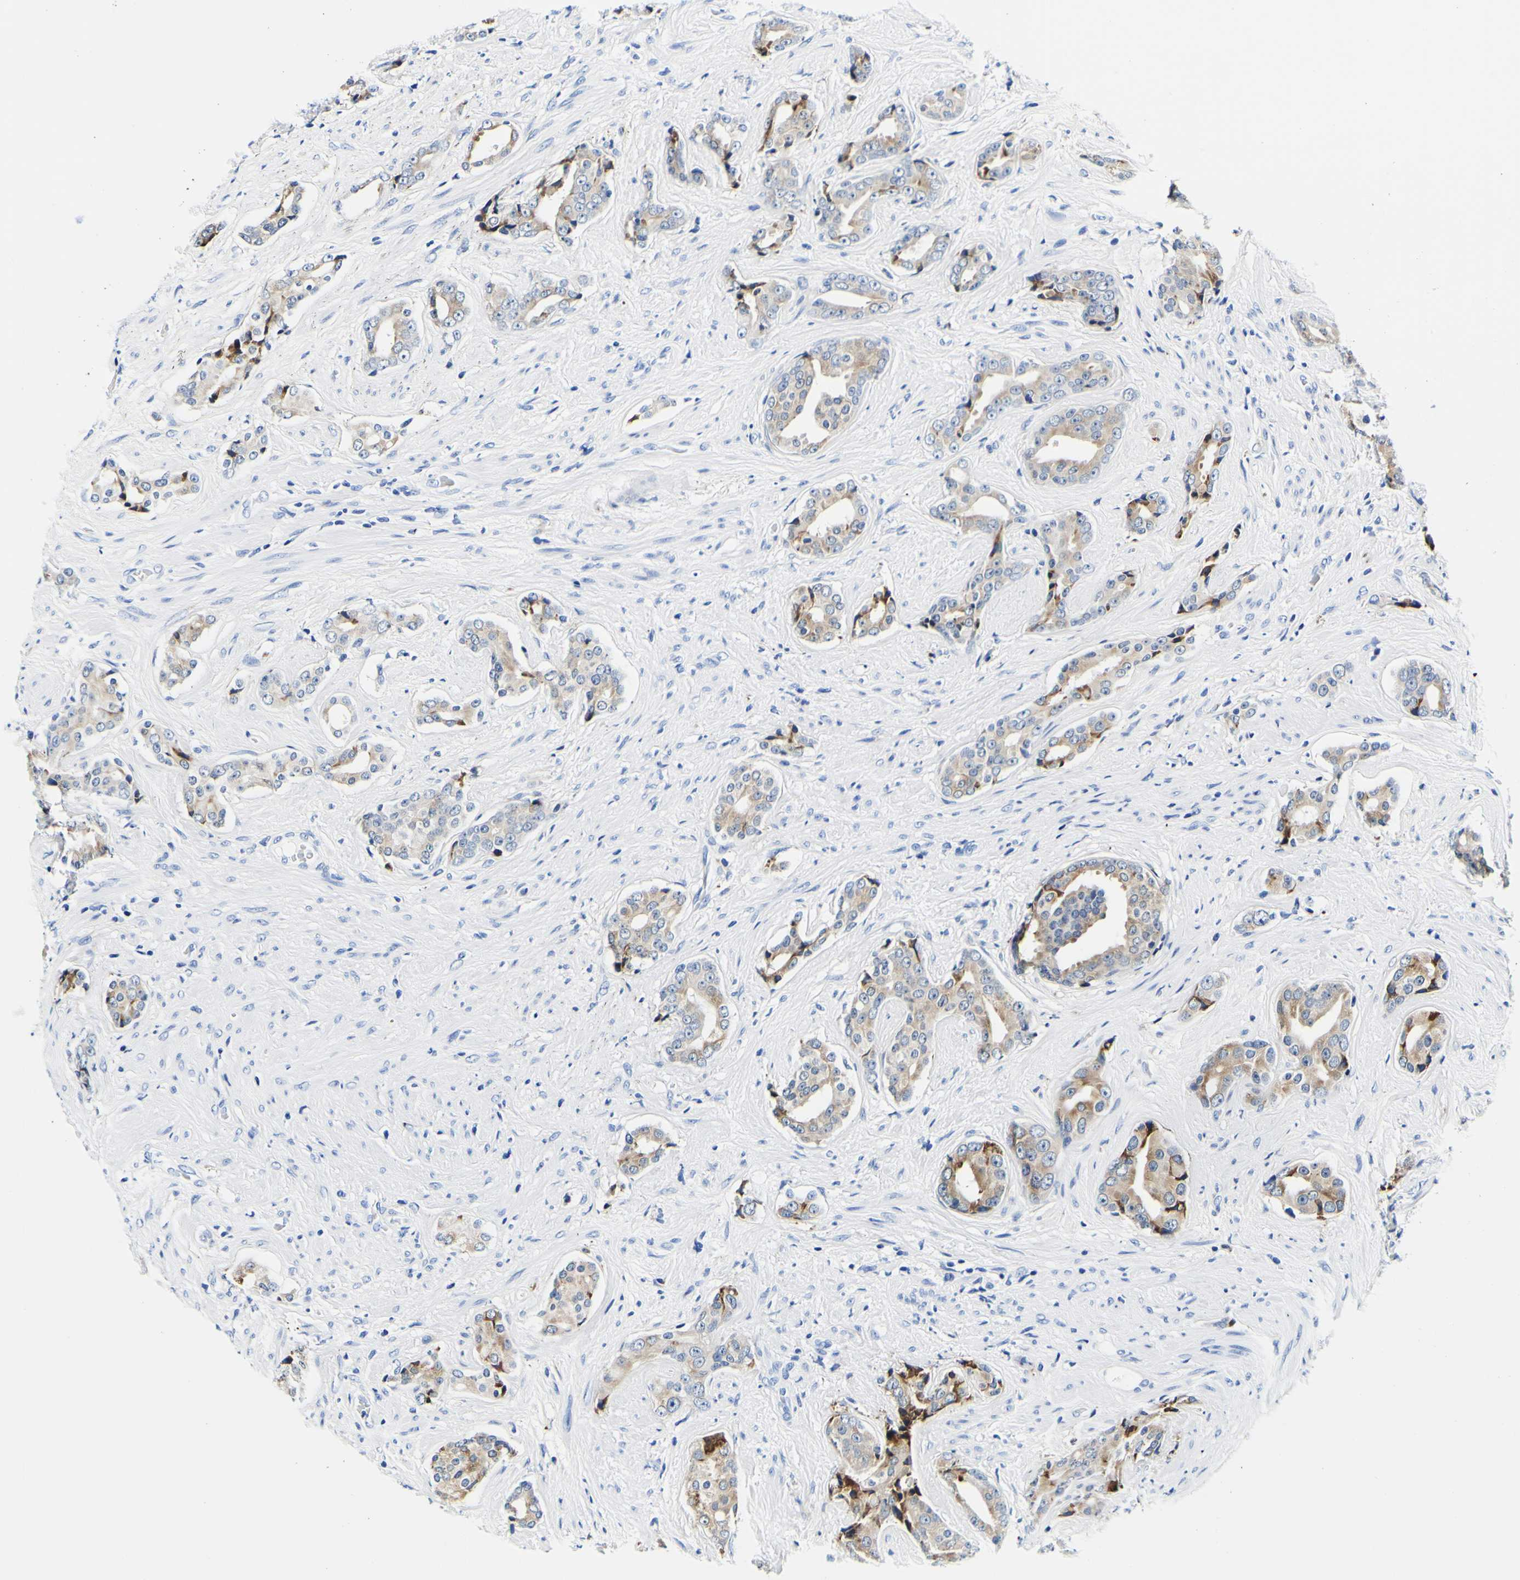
{"staining": {"intensity": "moderate", "quantity": "<25%", "location": "cytoplasmic/membranous"}, "tissue": "prostate cancer", "cell_type": "Tumor cells", "image_type": "cancer", "snomed": [{"axis": "morphology", "description": "Adenocarcinoma, High grade"}, {"axis": "topography", "description": "Prostate"}], "caption": "A brown stain highlights moderate cytoplasmic/membranous expression of a protein in adenocarcinoma (high-grade) (prostate) tumor cells.", "gene": "P4HB", "patient": {"sex": "male", "age": 71}}